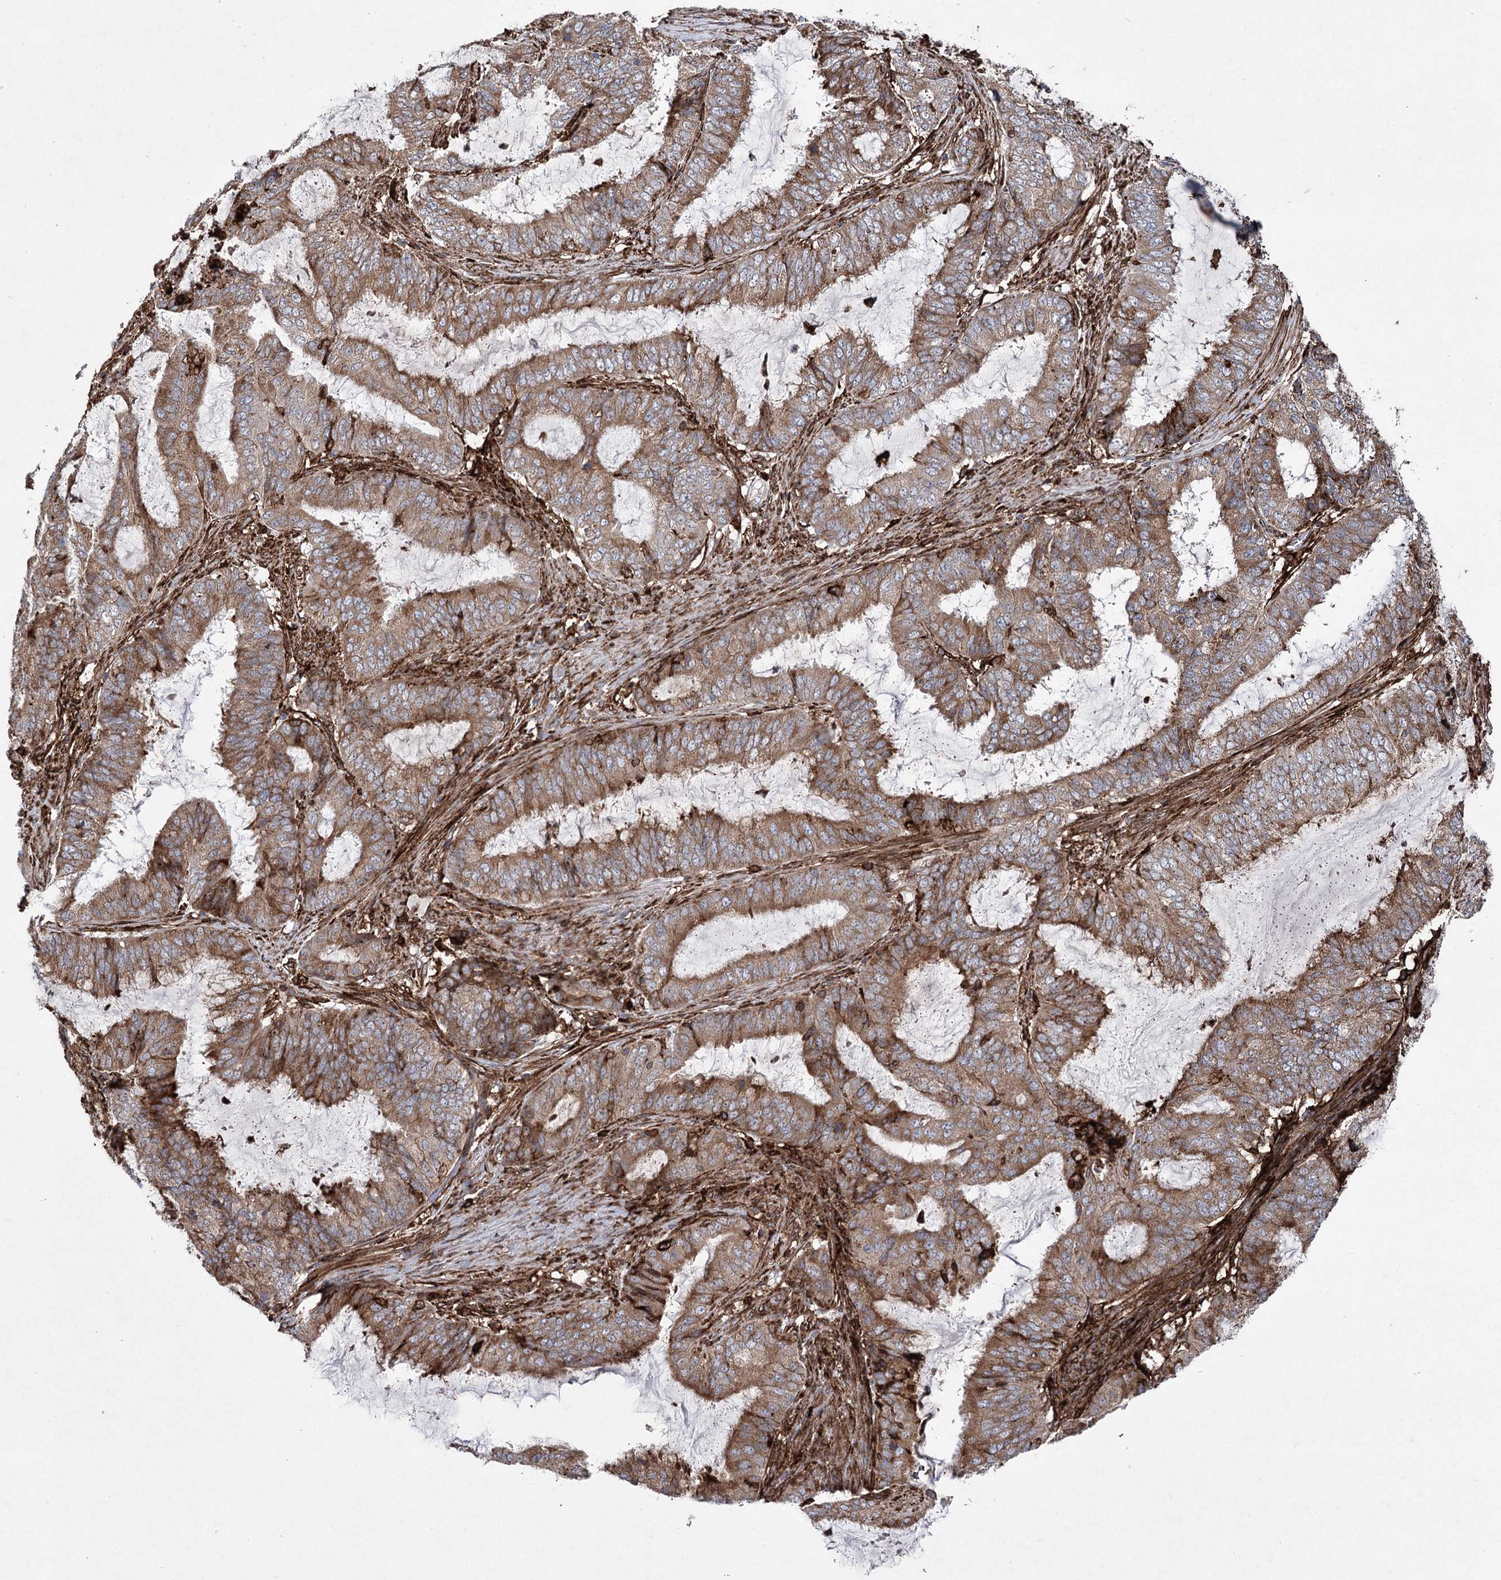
{"staining": {"intensity": "moderate", "quantity": ">75%", "location": "cytoplasmic/membranous"}, "tissue": "endometrial cancer", "cell_type": "Tumor cells", "image_type": "cancer", "snomed": [{"axis": "morphology", "description": "Adenocarcinoma, NOS"}, {"axis": "topography", "description": "Endometrium"}], "caption": "Adenocarcinoma (endometrial) stained with a protein marker demonstrates moderate staining in tumor cells.", "gene": "DCUN1D4", "patient": {"sex": "female", "age": 51}}